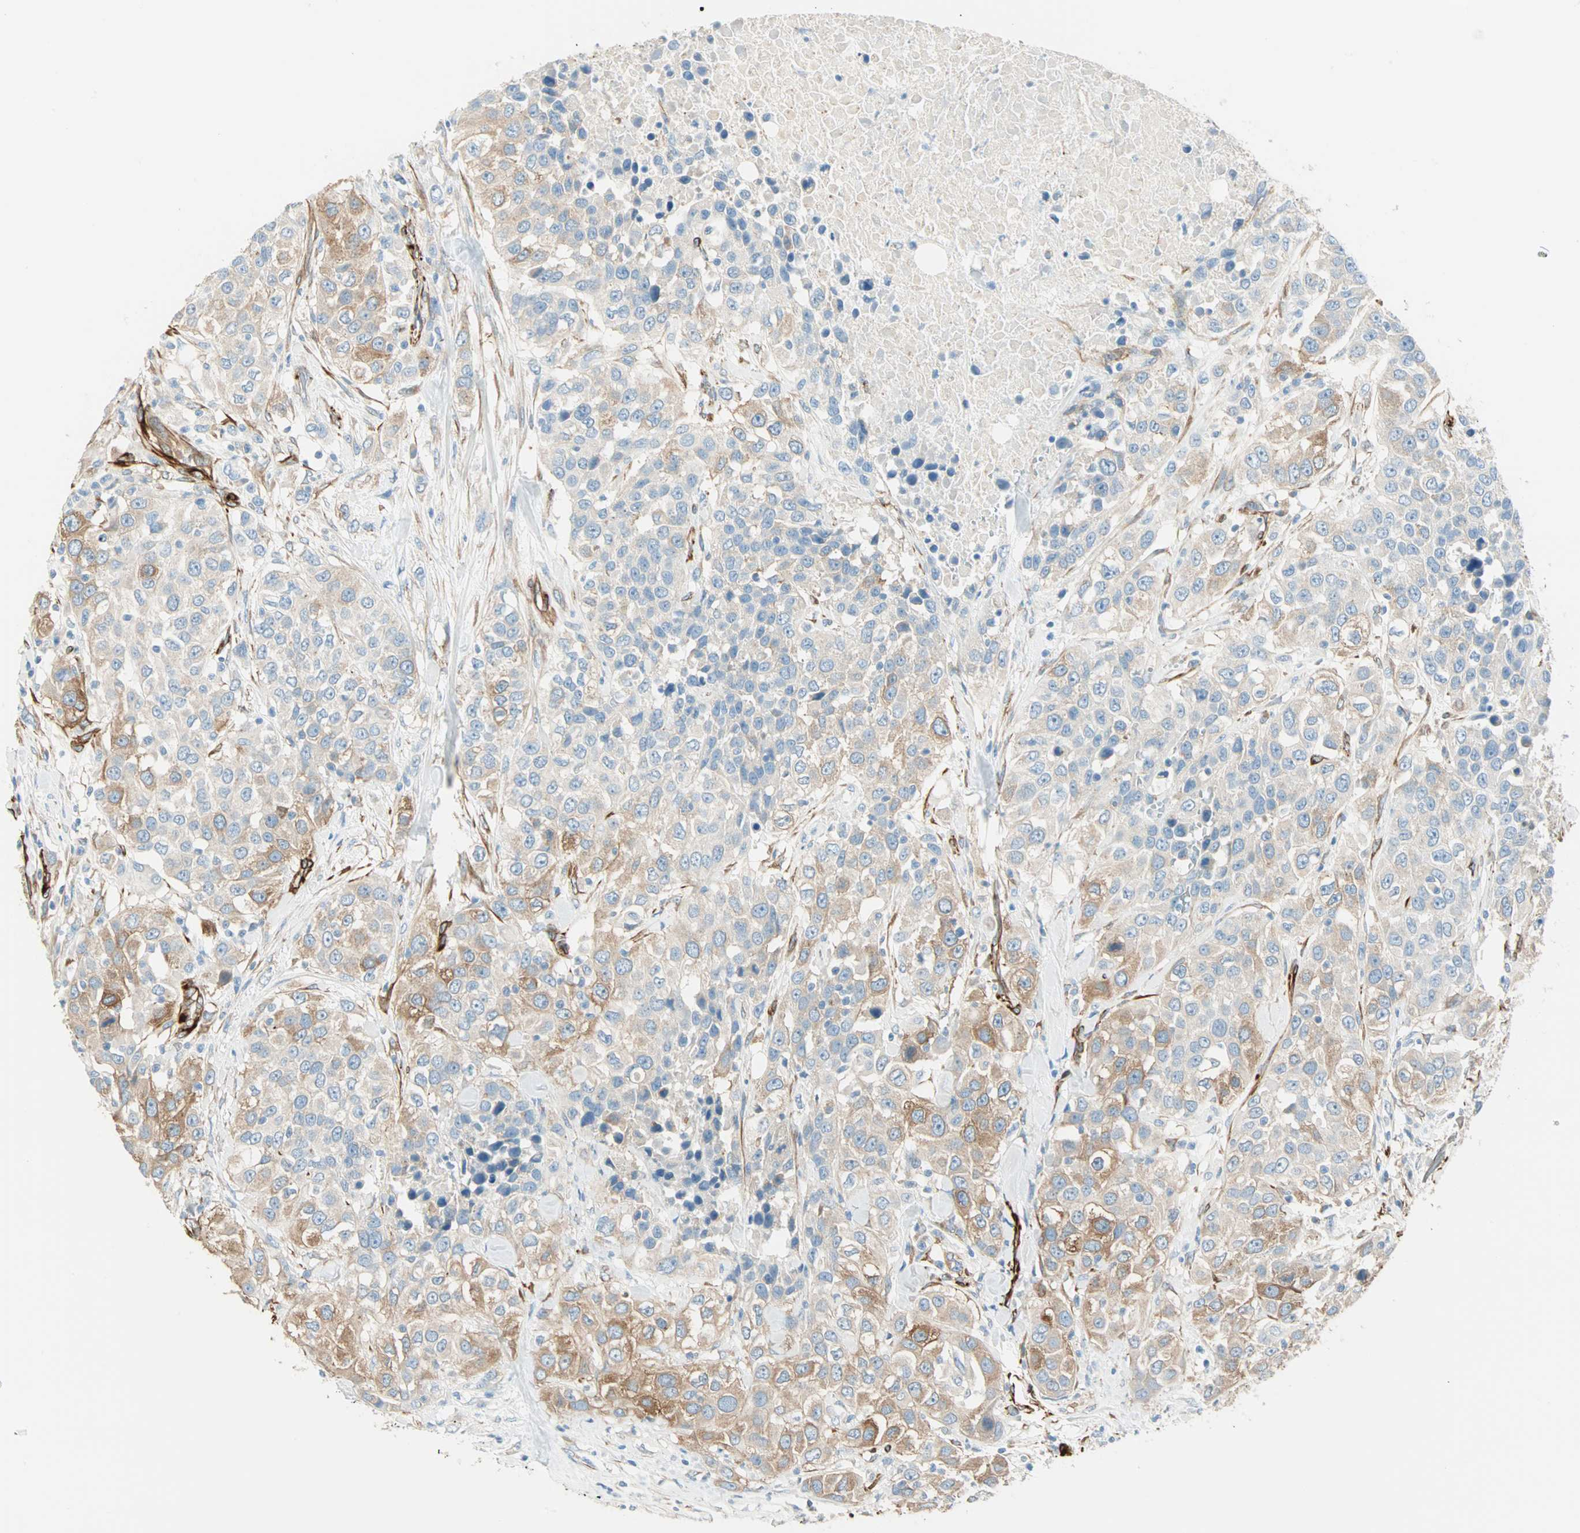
{"staining": {"intensity": "moderate", "quantity": "25%-75%", "location": "cytoplasmic/membranous"}, "tissue": "urothelial cancer", "cell_type": "Tumor cells", "image_type": "cancer", "snomed": [{"axis": "morphology", "description": "Urothelial carcinoma, High grade"}, {"axis": "topography", "description": "Urinary bladder"}], "caption": "Moderate cytoplasmic/membranous expression for a protein is identified in approximately 25%-75% of tumor cells of urothelial cancer using immunohistochemistry (IHC).", "gene": "NES", "patient": {"sex": "female", "age": 80}}